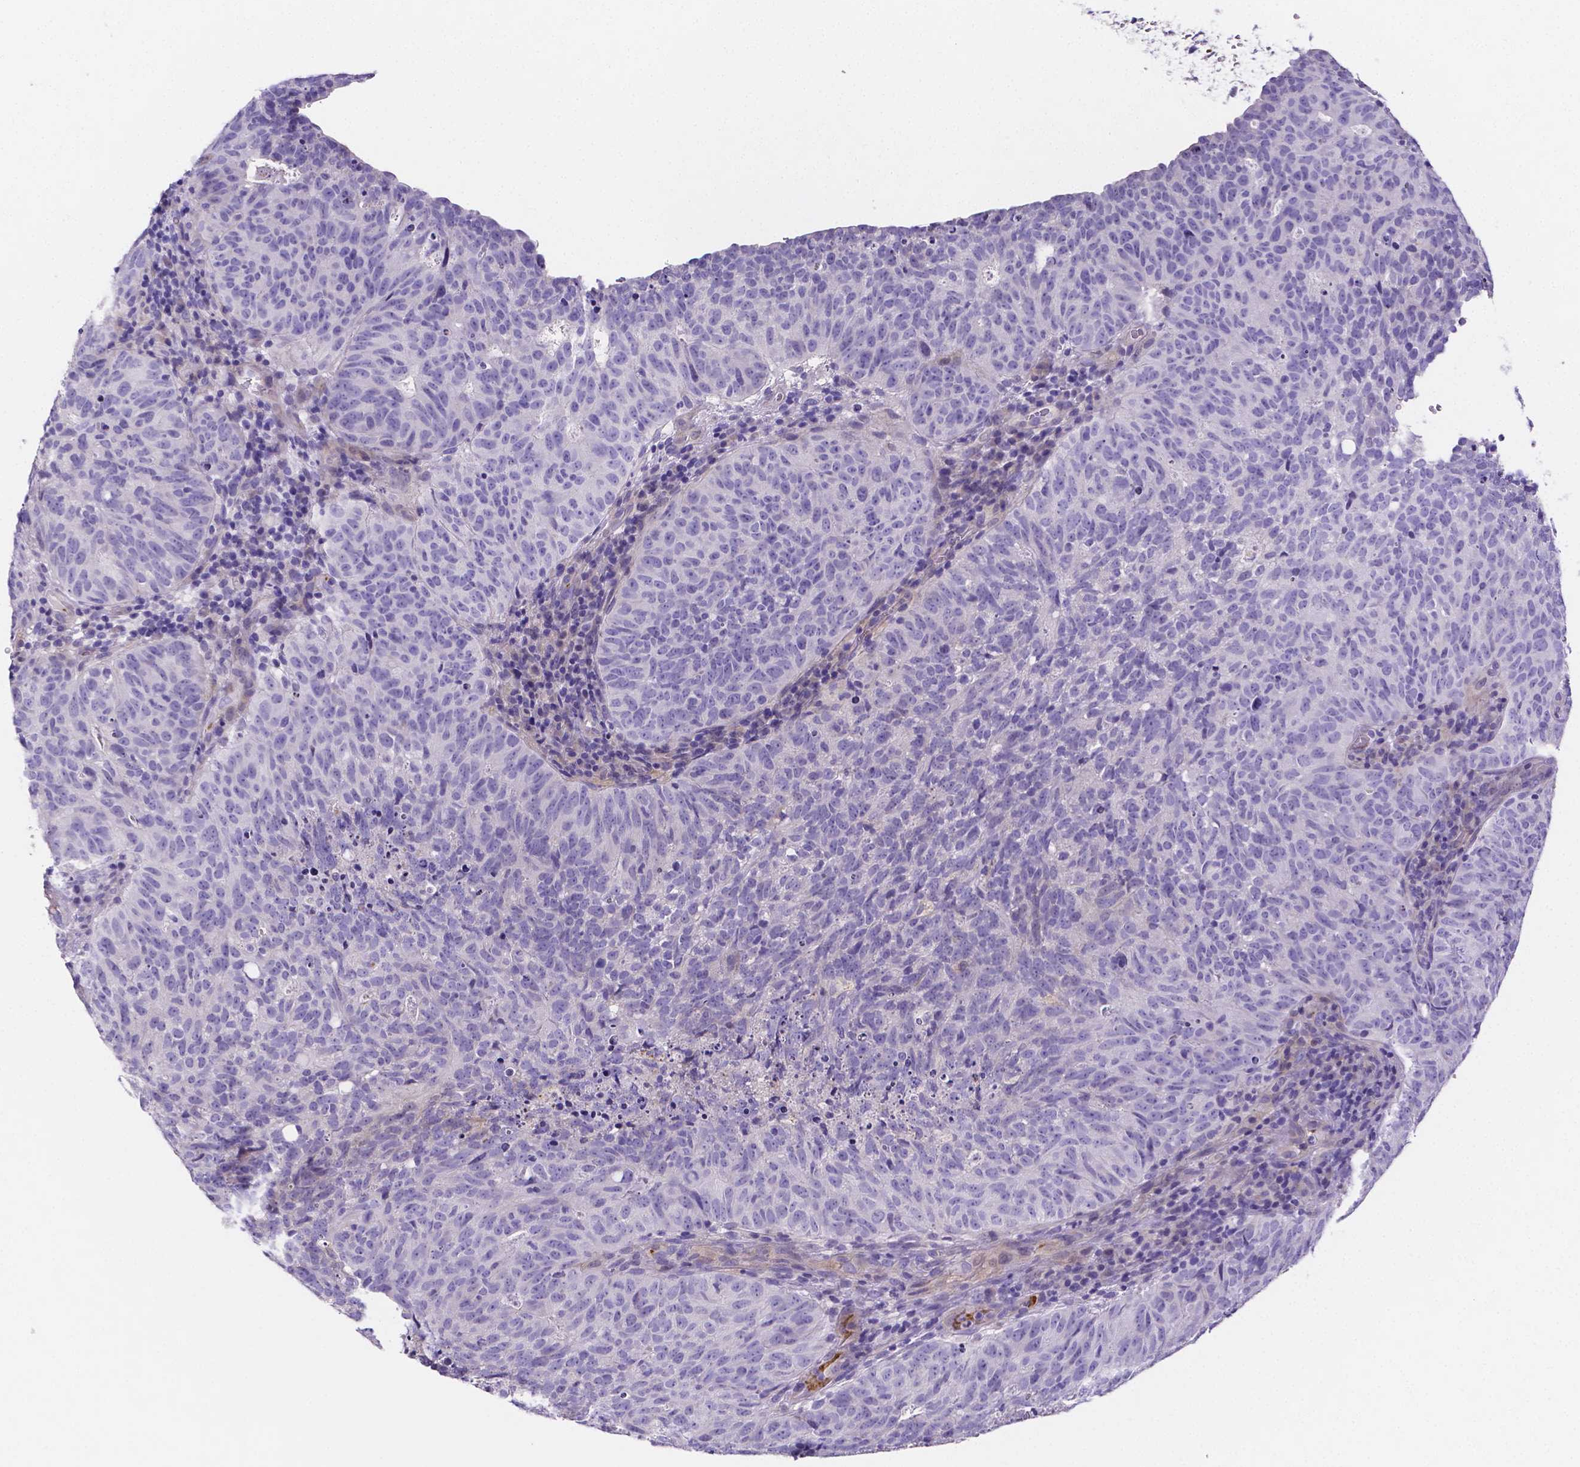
{"staining": {"intensity": "negative", "quantity": "none", "location": "none"}, "tissue": "breast cancer", "cell_type": "Tumor cells", "image_type": "cancer", "snomed": [{"axis": "morphology", "description": "Lobular carcinoma"}, {"axis": "topography", "description": "Breast"}], "caption": "Protein analysis of breast cancer reveals no significant expression in tumor cells. The staining is performed using DAB brown chromogen with nuclei counter-stained in using hematoxylin.", "gene": "NRGN", "patient": {"sex": "female", "age": 59}}